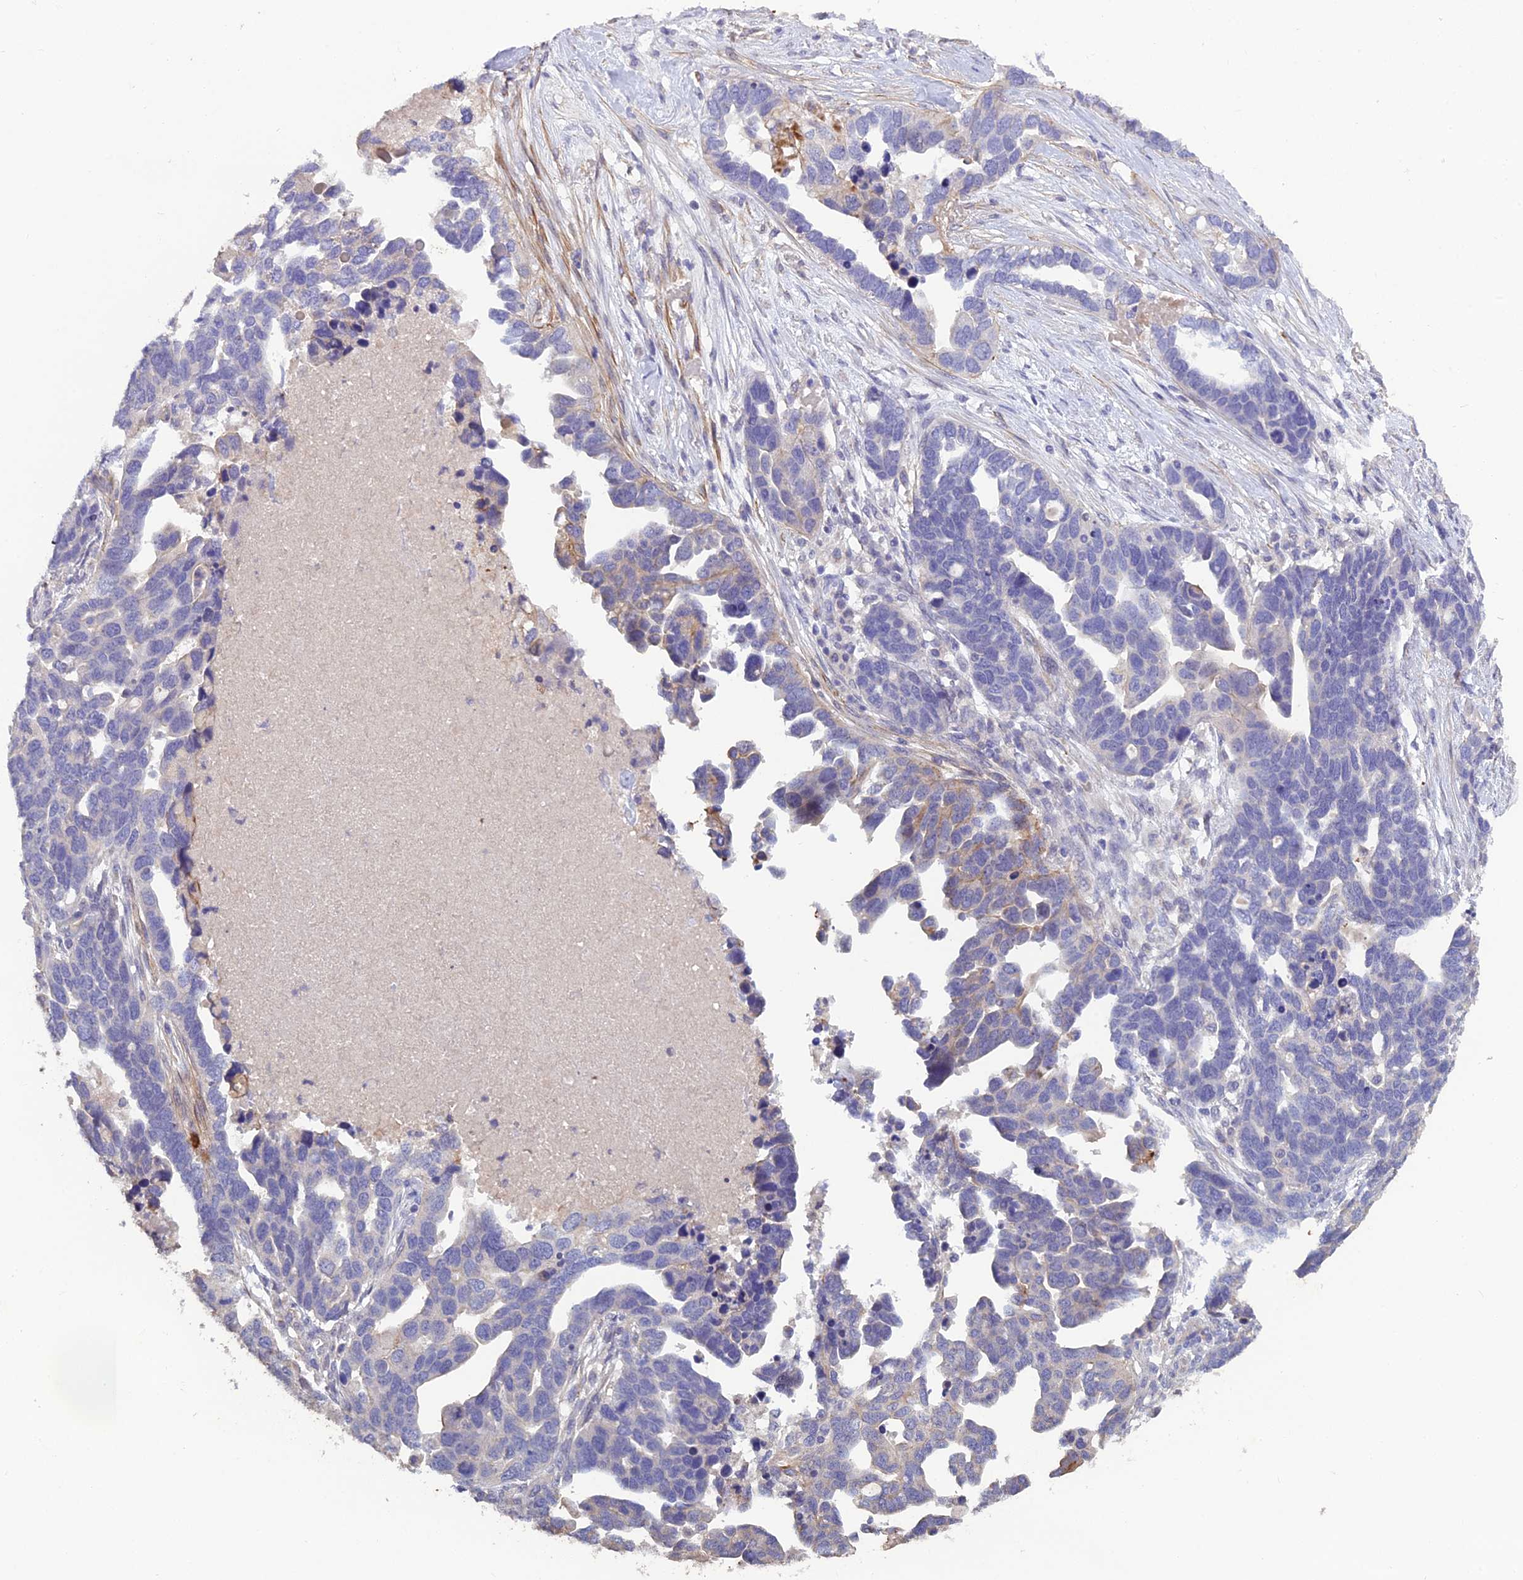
{"staining": {"intensity": "weak", "quantity": "<25%", "location": "cytoplasmic/membranous"}, "tissue": "ovarian cancer", "cell_type": "Tumor cells", "image_type": "cancer", "snomed": [{"axis": "morphology", "description": "Cystadenocarcinoma, serous, NOS"}, {"axis": "topography", "description": "Ovary"}], "caption": "An immunohistochemistry (IHC) image of ovarian cancer (serous cystadenocarcinoma) is shown. There is no staining in tumor cells of ovarian cancer (serous cystadenocarcinoma).", "gene": "CFAP47", "patient": {"sex": "female", "age": 54}}